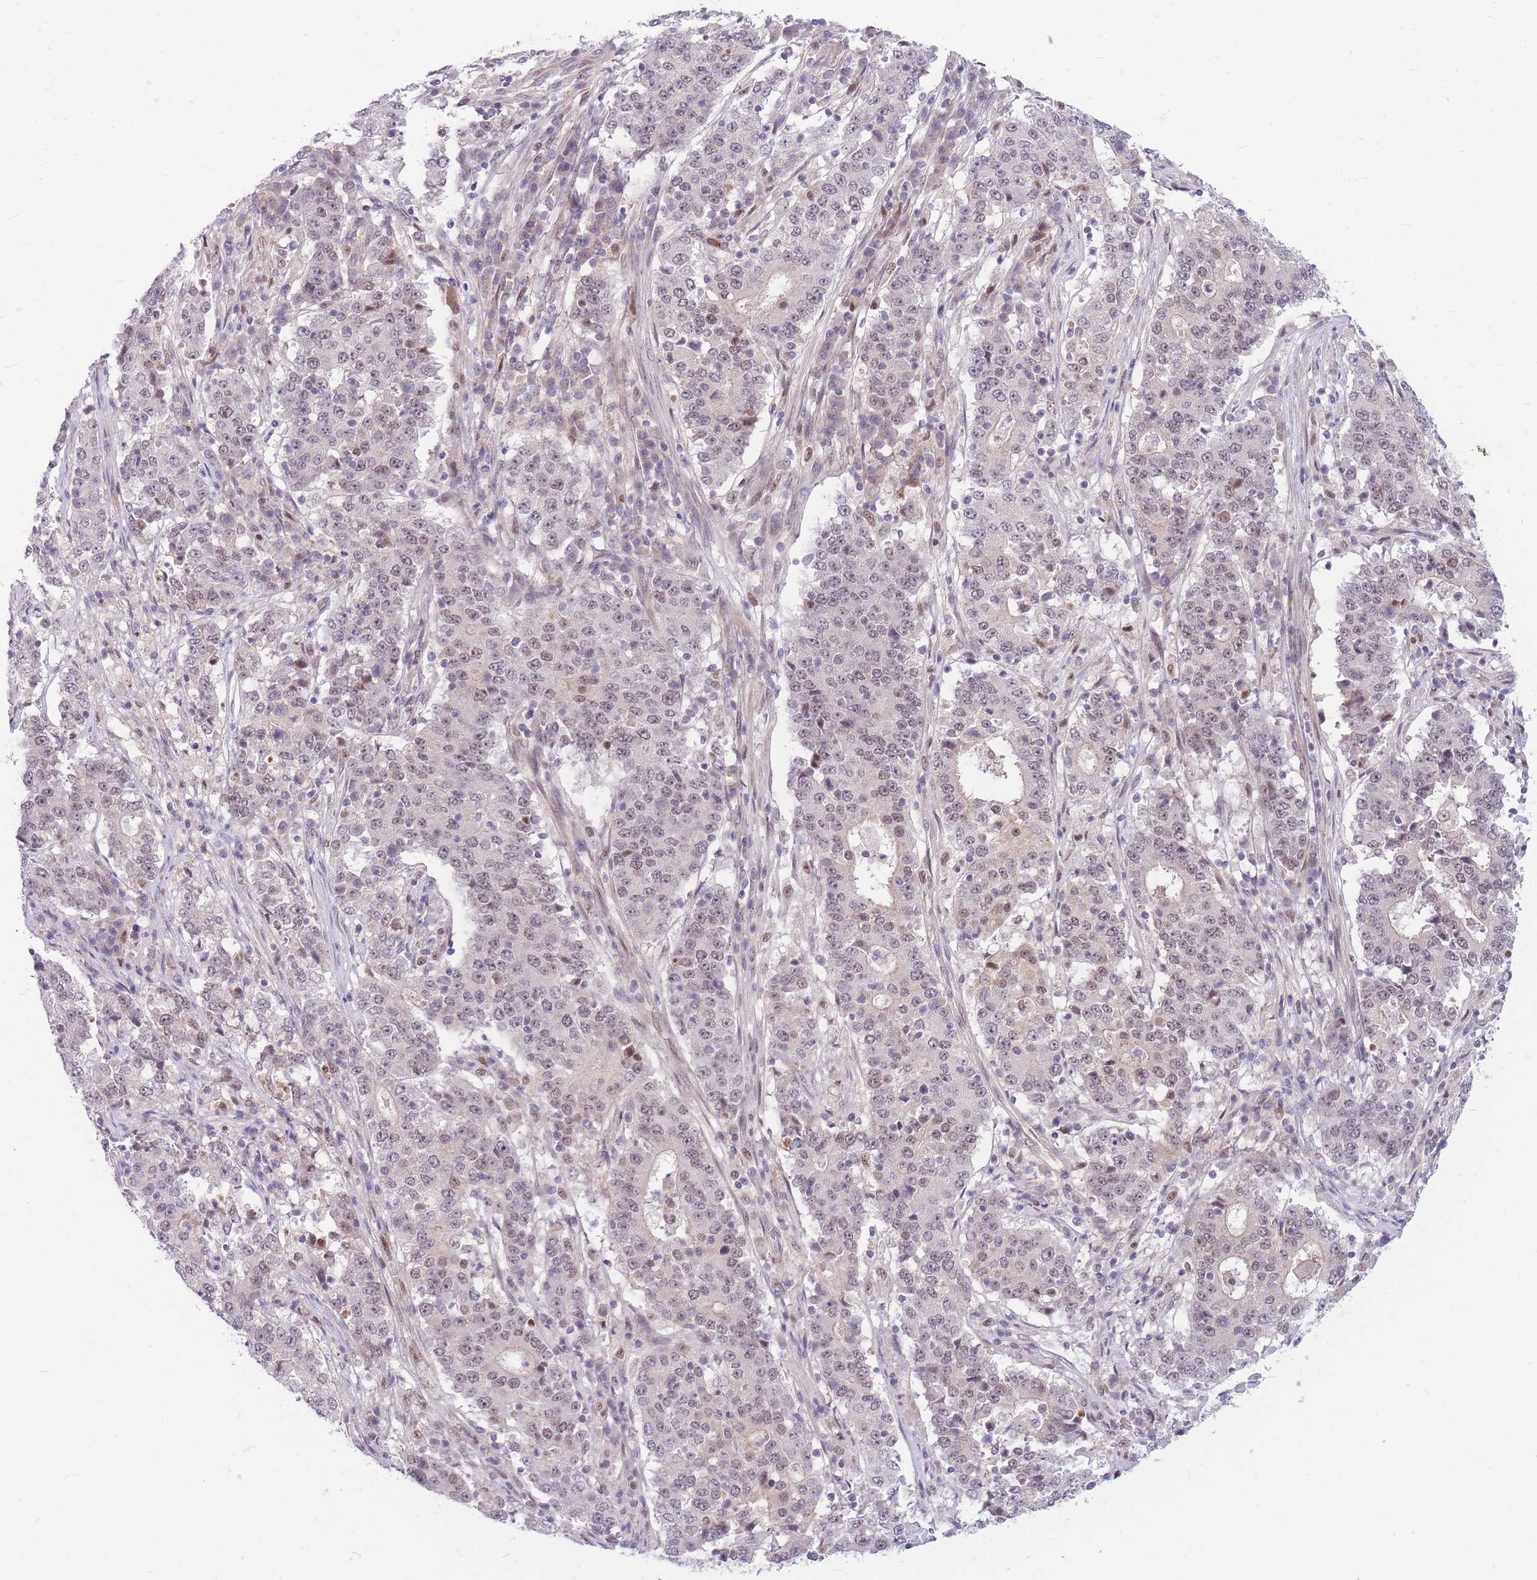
{"staining": {"intensity": "weak", "quantity": "<25%", "location": "nuclear"}, "tissue": "stomach cancer", "cell_type": "Tumor cells", "image_type": "cancer", "snomed": [{"axis": "morphology", "description": "Adenocarcinoma, NOS"}, {"axis": "topography", "description": "Stomach"}], "caption": "The photomicrograph shows no significant expression in tumor cells of stomach cancer (adenocarcinoma).", "gene": "ERCC2", "patient": {"sex": "male", "age": 59}}